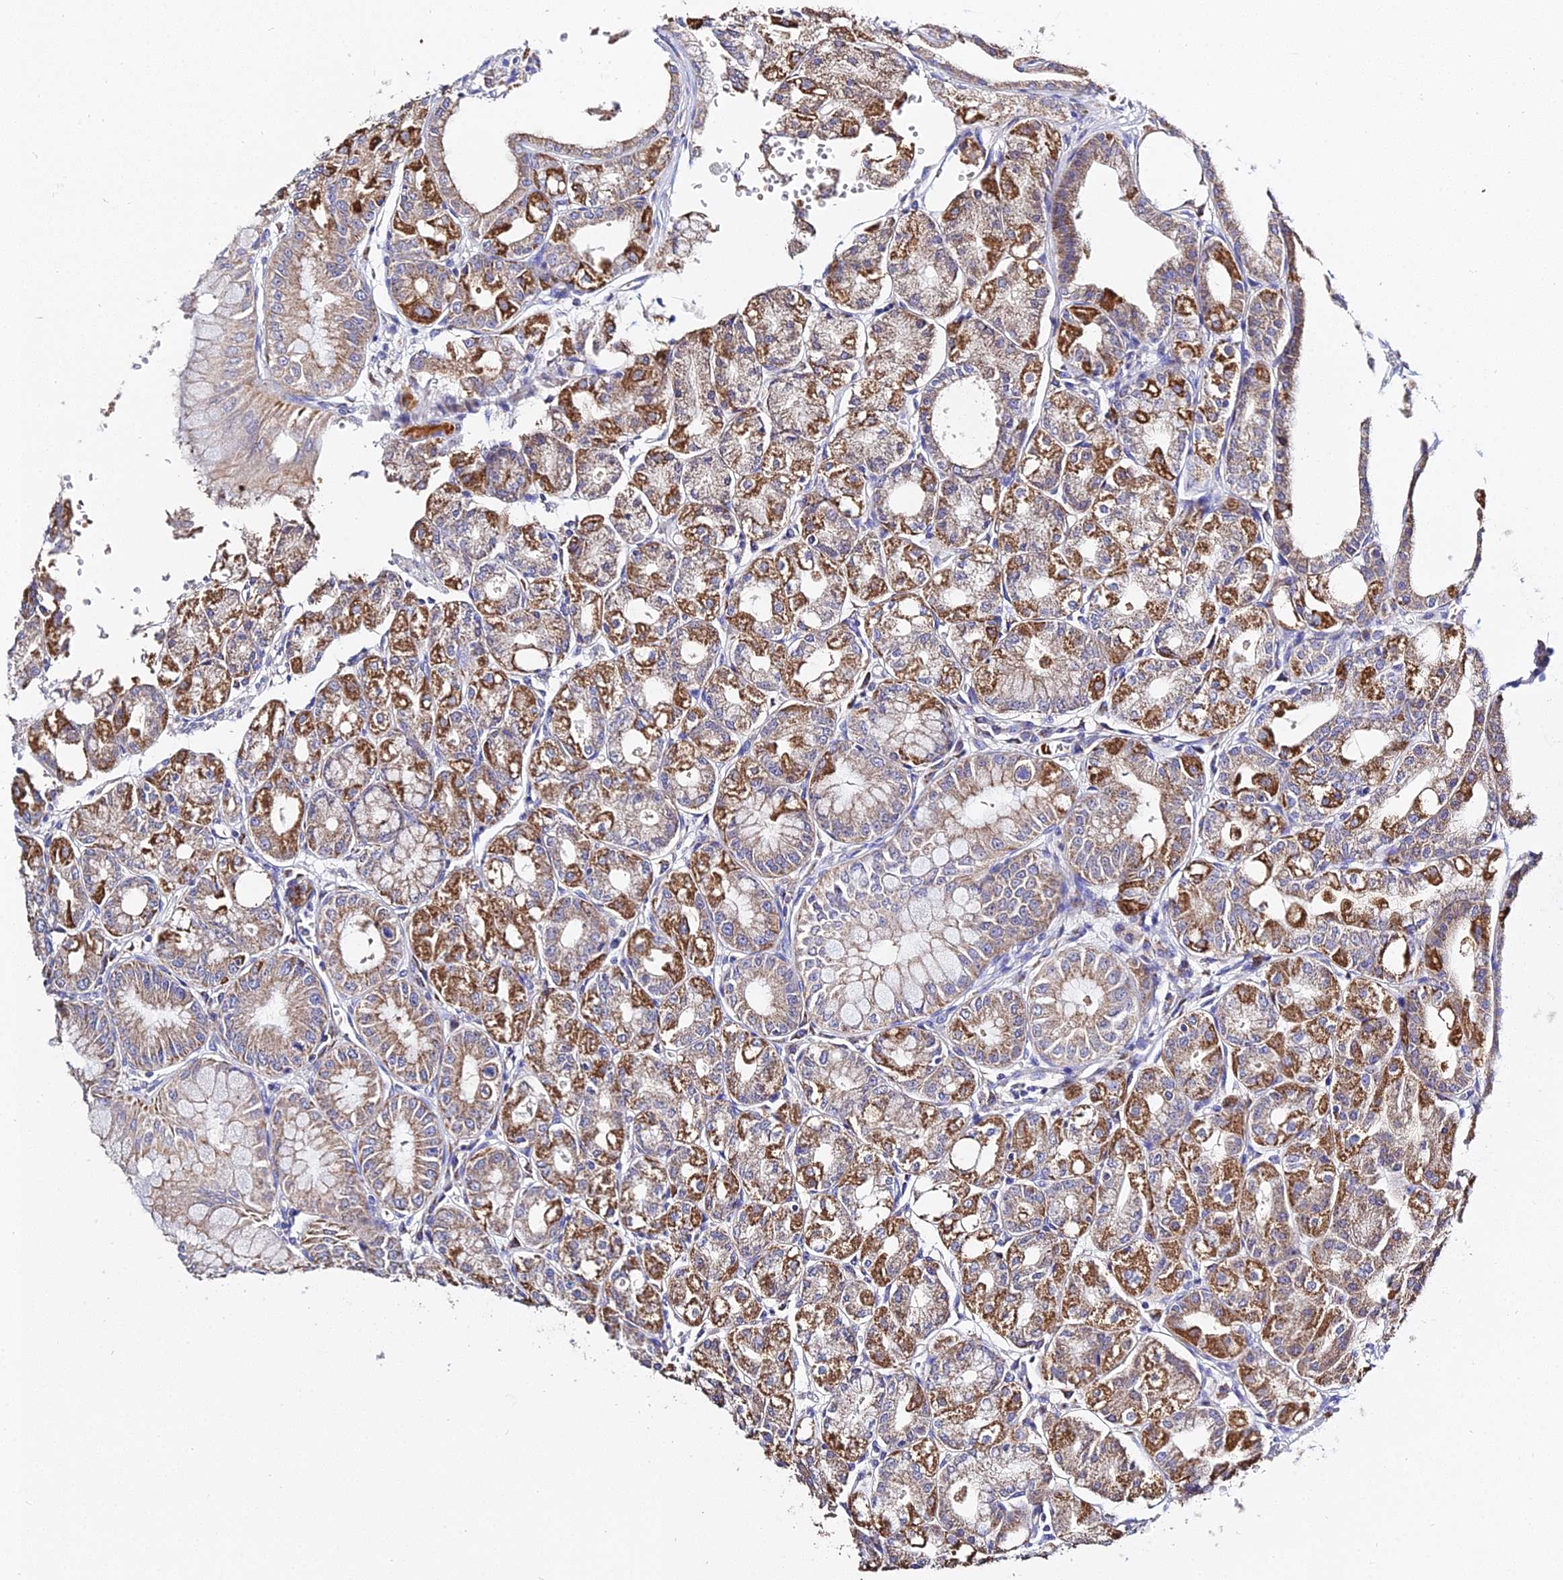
{"staining": {"intensity": "strong", "quantity": "25%-75%", "location": "cytoplasmic/membranous"}, "tissue": "stomach", "cell_type": "Glandular cells", "image_type": "normal", "snomed": [{"axis": "morphology", "description": "Normal tissue, NOS"}, {"axis": "topography", "description": "Stomach, lower"}], "caption": "This histopathology image reveals immunohistochemistry (IHC) staining of normal stomach, with high strong cytoplasmic/membranous staining in approximately 25%-75% of glandular cells.", "gene": "TYW5", "patient": {"sex": "male", "age": 71}}